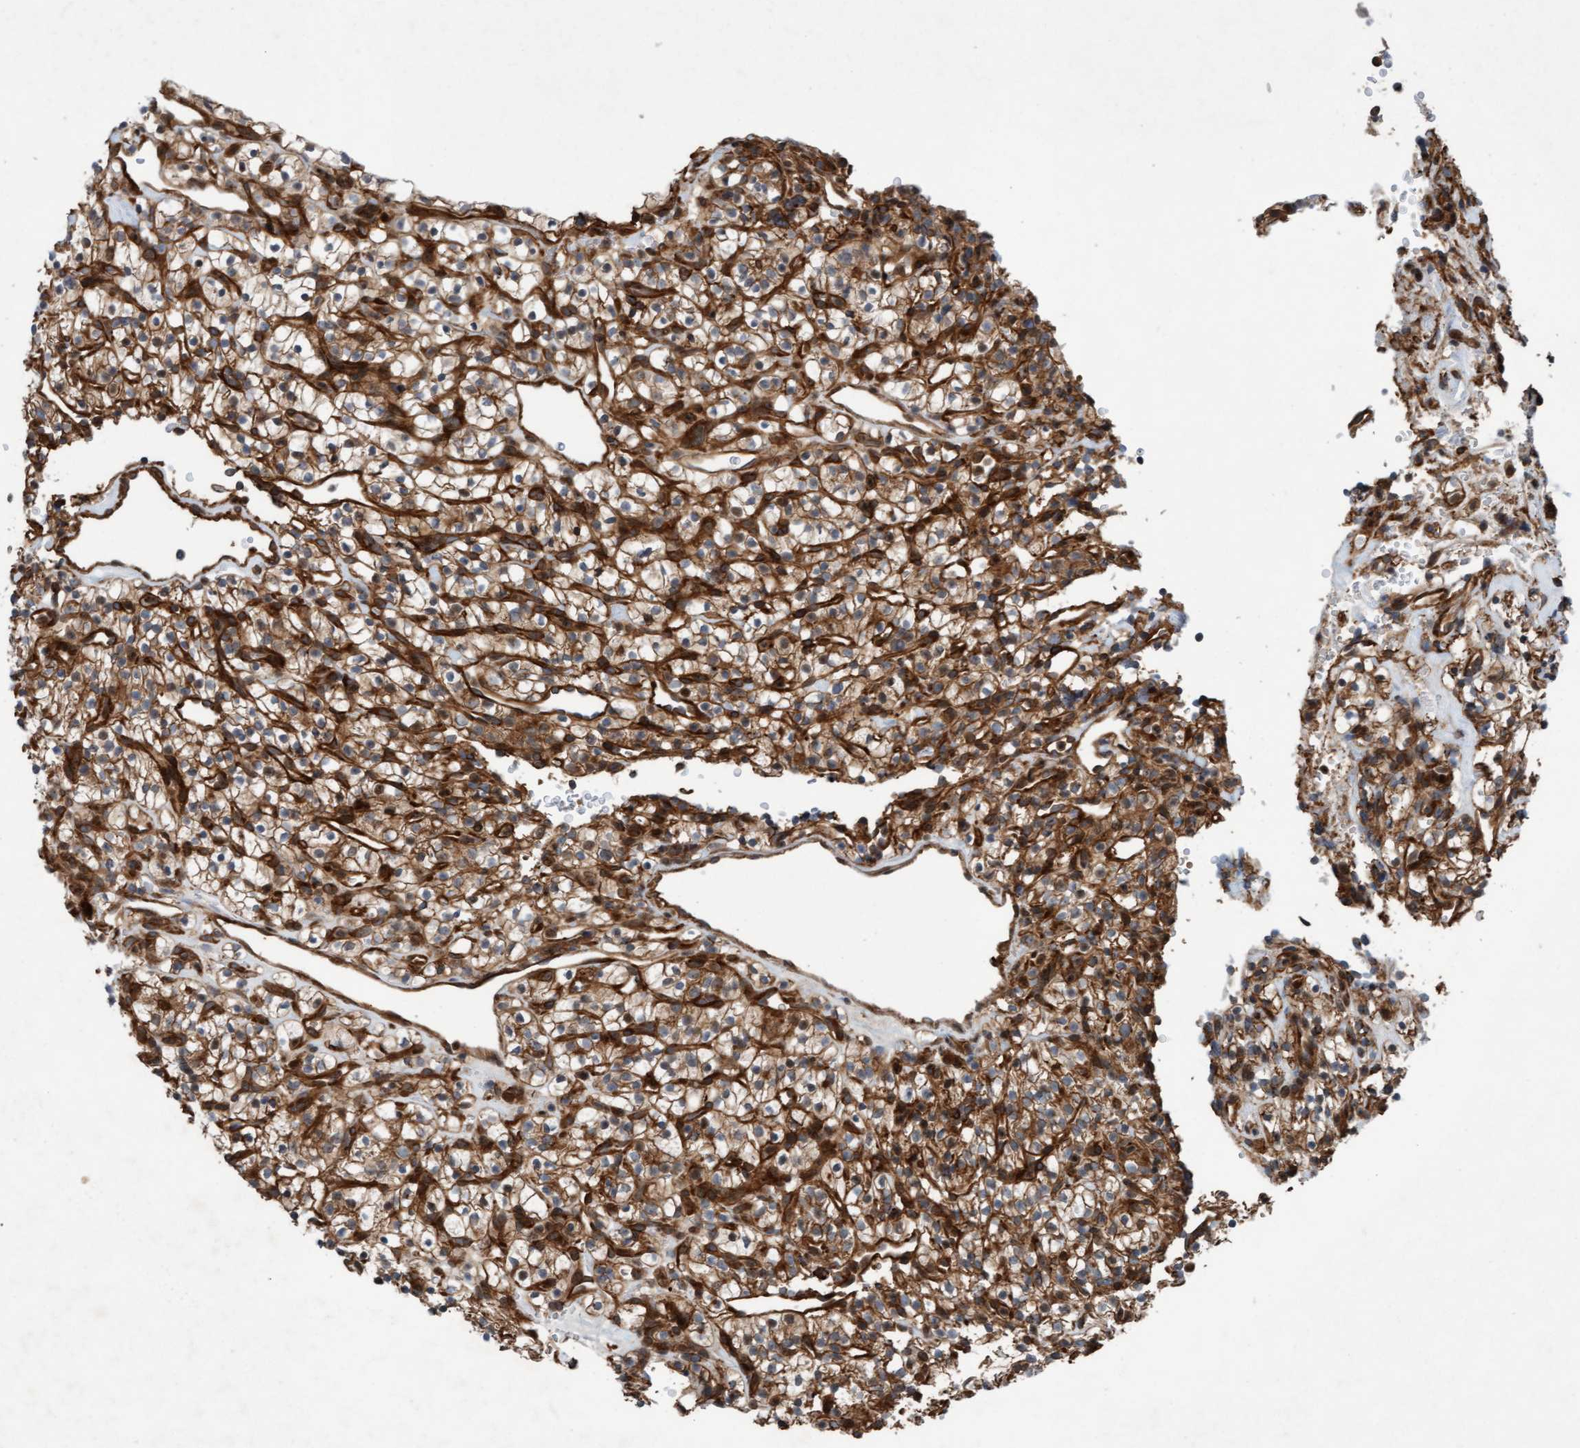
{"staining": {"intensity": "moderate", "quantity": ">75%", "location": "cytoplasmic/membranous"}, "tissue": "renal cancer", "cell_type": "Tumor cells", "image_type": "cancer", "snomed": [{"axis": "morphology", "description": "Adenocarcinoma, NOS"}, {"axis": "topography", "description": "Kidney"}], "caption": "Immunohistochemistry photomicrograph of neoplastic tissue: renal adenocarcinoma stained using immunohistochemistry (IHC) shows medium levels of moderate protein expression localized specifically in the cytoplasmic/membranous of tumor cells, appearing as a cytoplasmic/membranous brown color.", "gene": "ERAL1", "patient": {"sex": "female", "age": 57}}